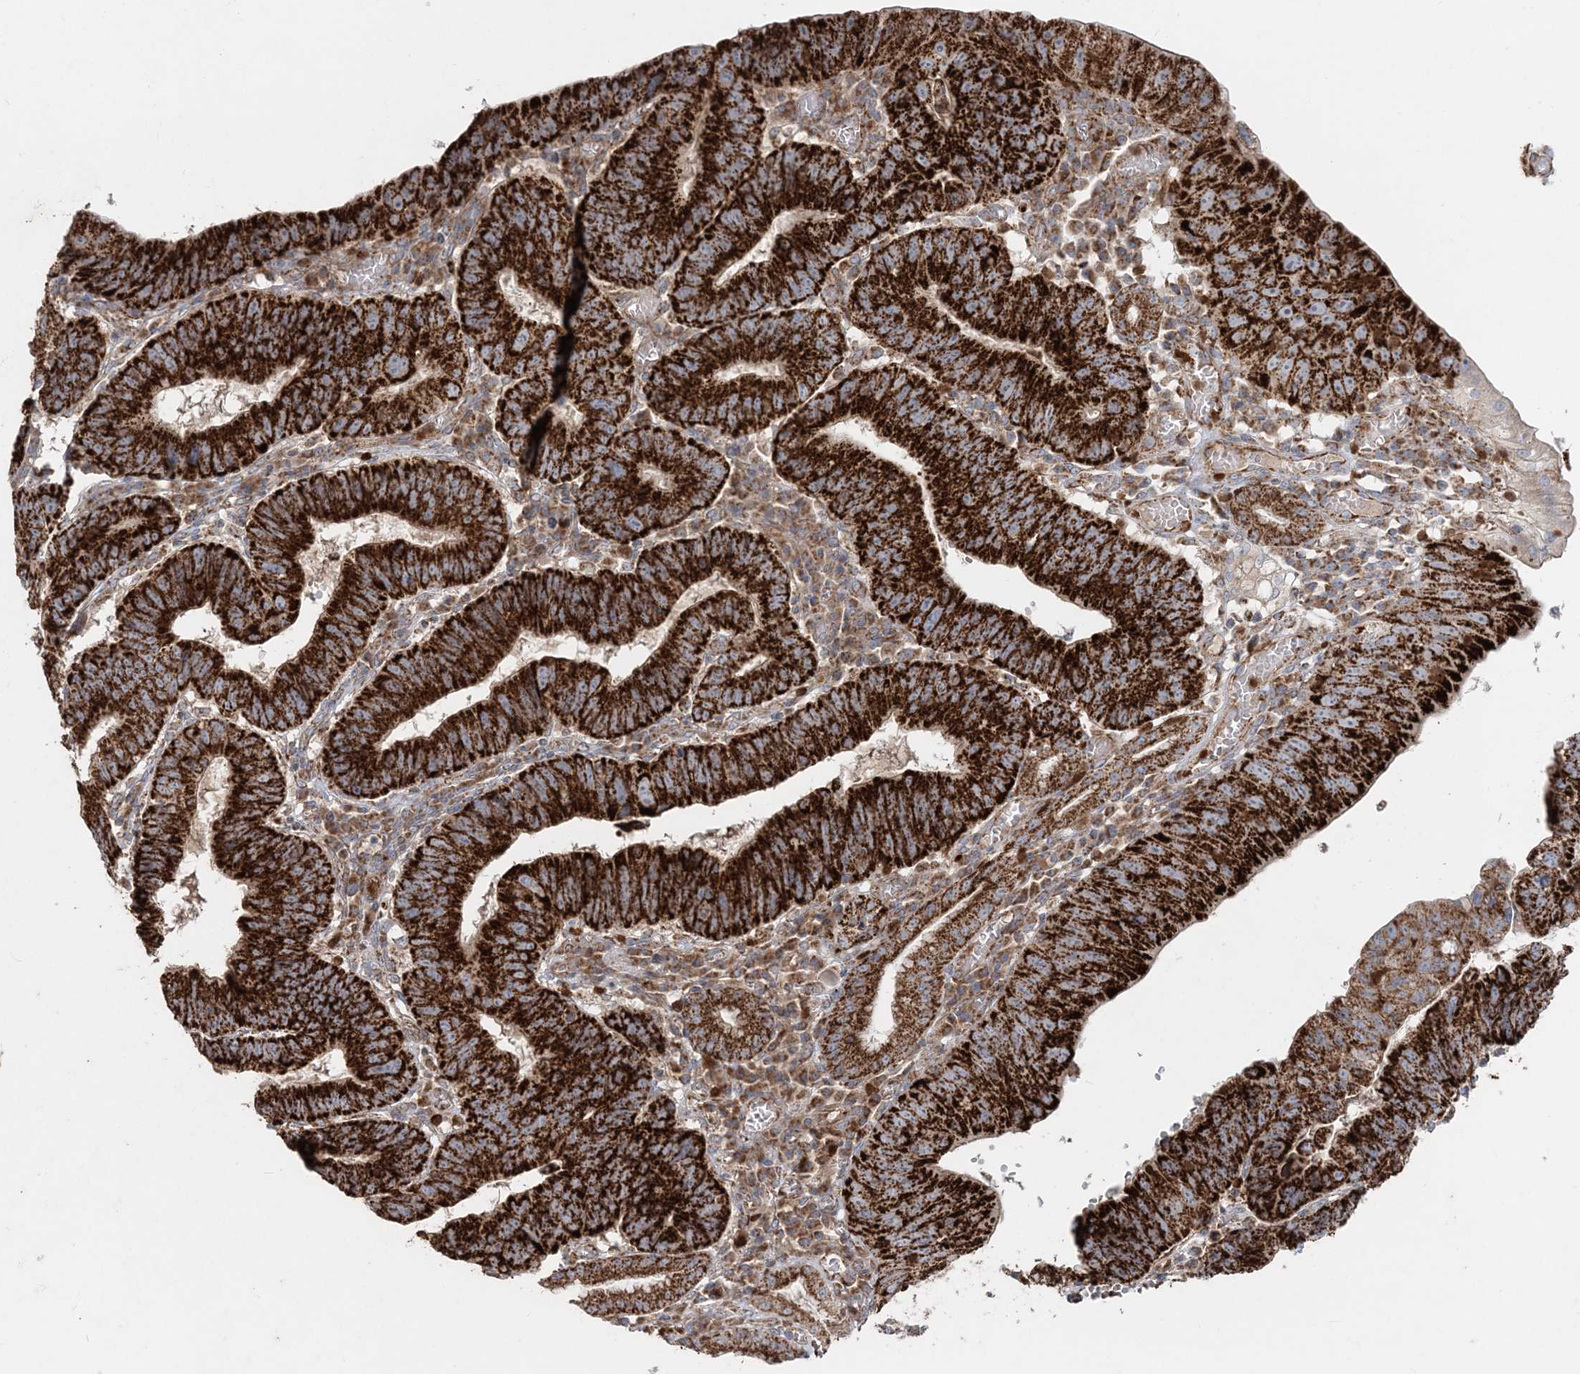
{"staining": {"intensity": "strong", "quantity": ">75%", "location": "cytoplasmic/membranous"}, "tissue": "stomach cancer", "cell_type": "Tumor cells", "image_type": "cancer", "snomed": [{"axis": "morphology", "description": "Adenocarcinoma, NOS"}, {"axis": "topography", "description": "Stomach"}], "caption": "An image of human adenocarcinoma (stomach) stained for a protein shows strong cytoplasmic/membranous brown staining in tumor cells. (DAB (3,3'-diaminobenzidine) = brown stain, brightfield microscopy at high magnification).", "gene": "LRPPRC", "patient": {"sex": "male", "age": 59}}